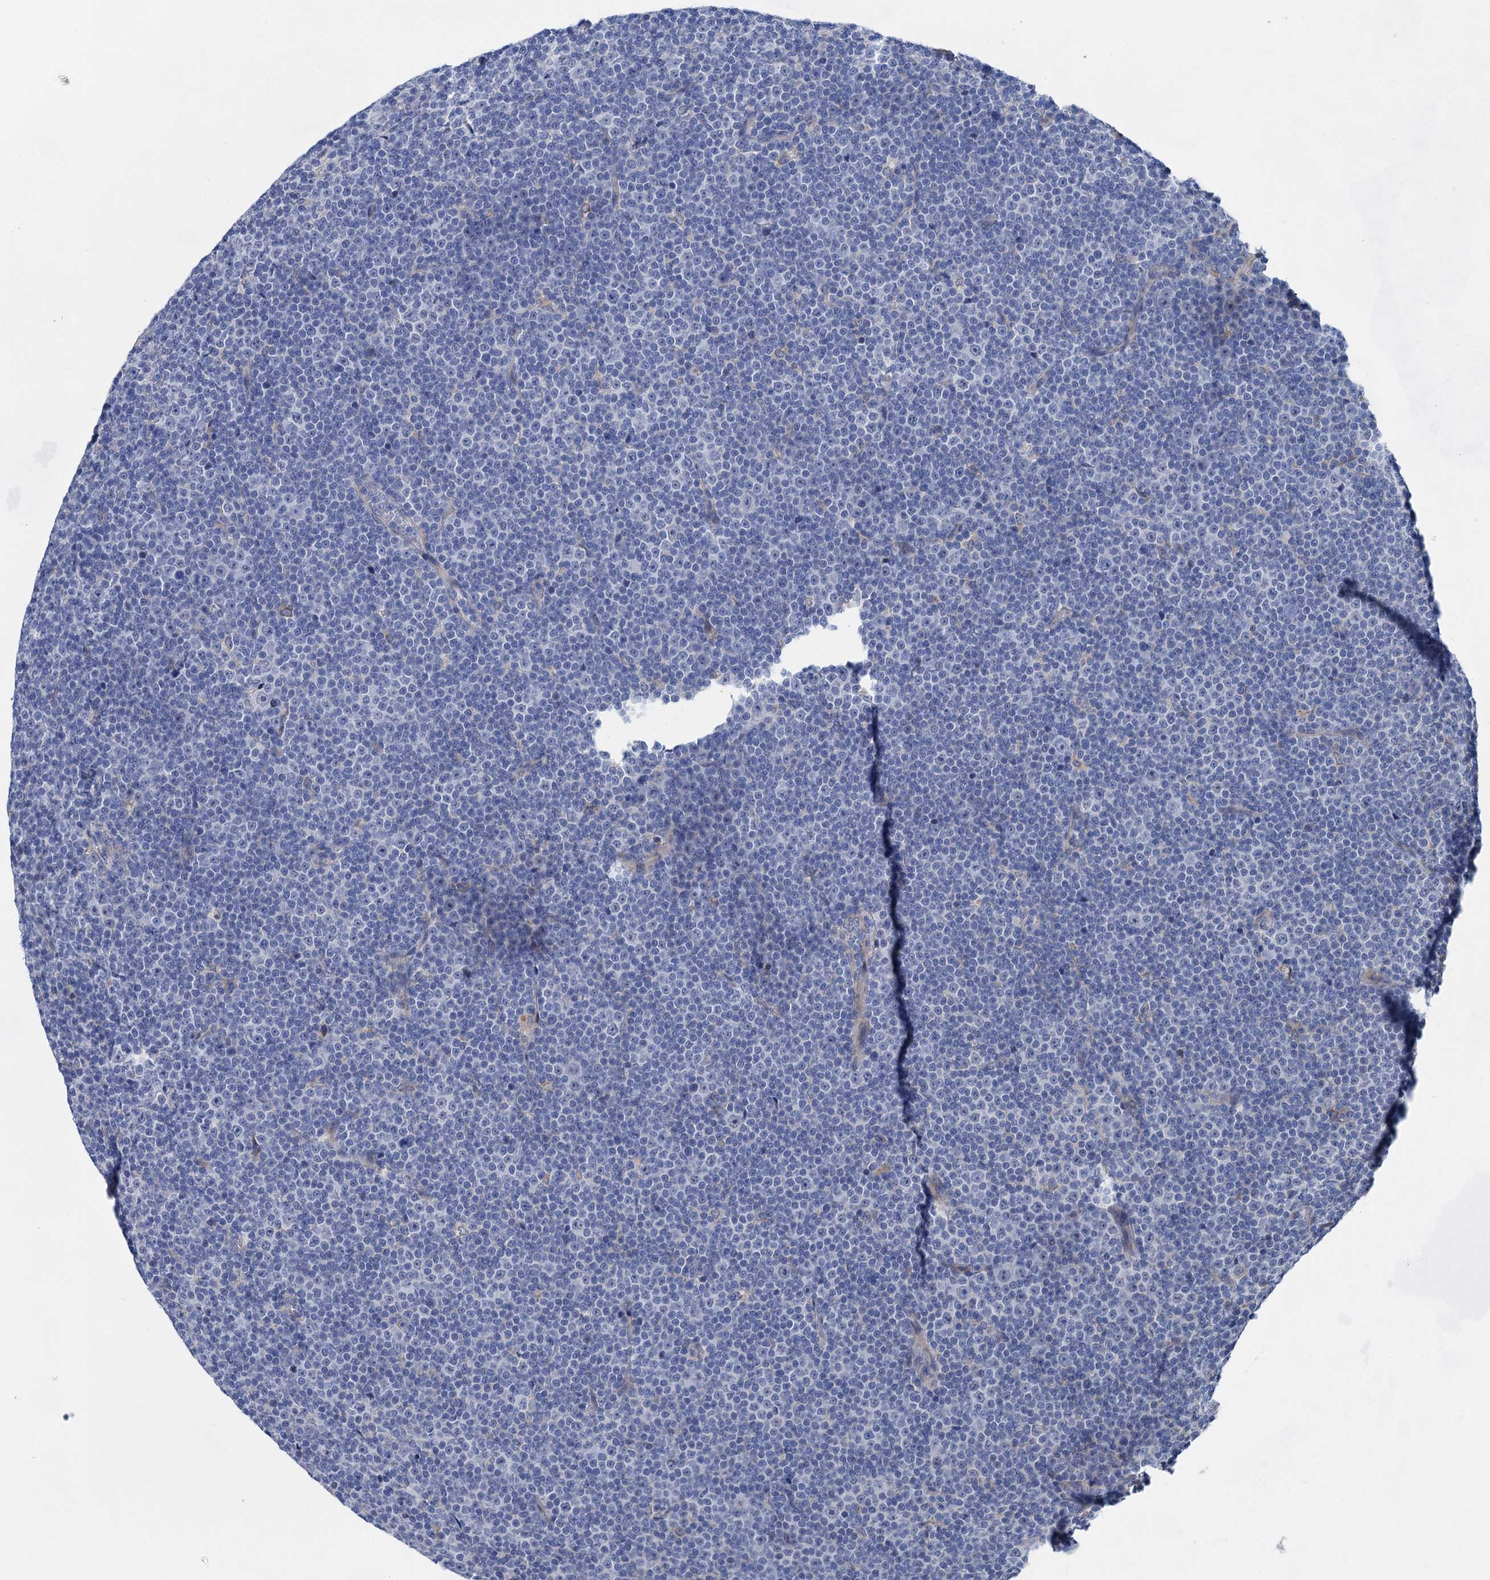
{"staining": {"intensity": "negative", "quantity": "none", "location": "none"}, "tissue": "lymphoma", "cell_type": "Tumor cells", "image_type": "cancer", "snomed": [{"axis": "morphology", "description": "Malignant lymphoma, non-Hodgkin's type, Low grade"}, {"axis": "topography", "description": "Lymph node"}], "caption": "The immunohistochemistry image has no significant expression in tumor cells of lymphoma tissue.", "gene": "GPR155", "patient": {"sex": "female", "age": 67}}